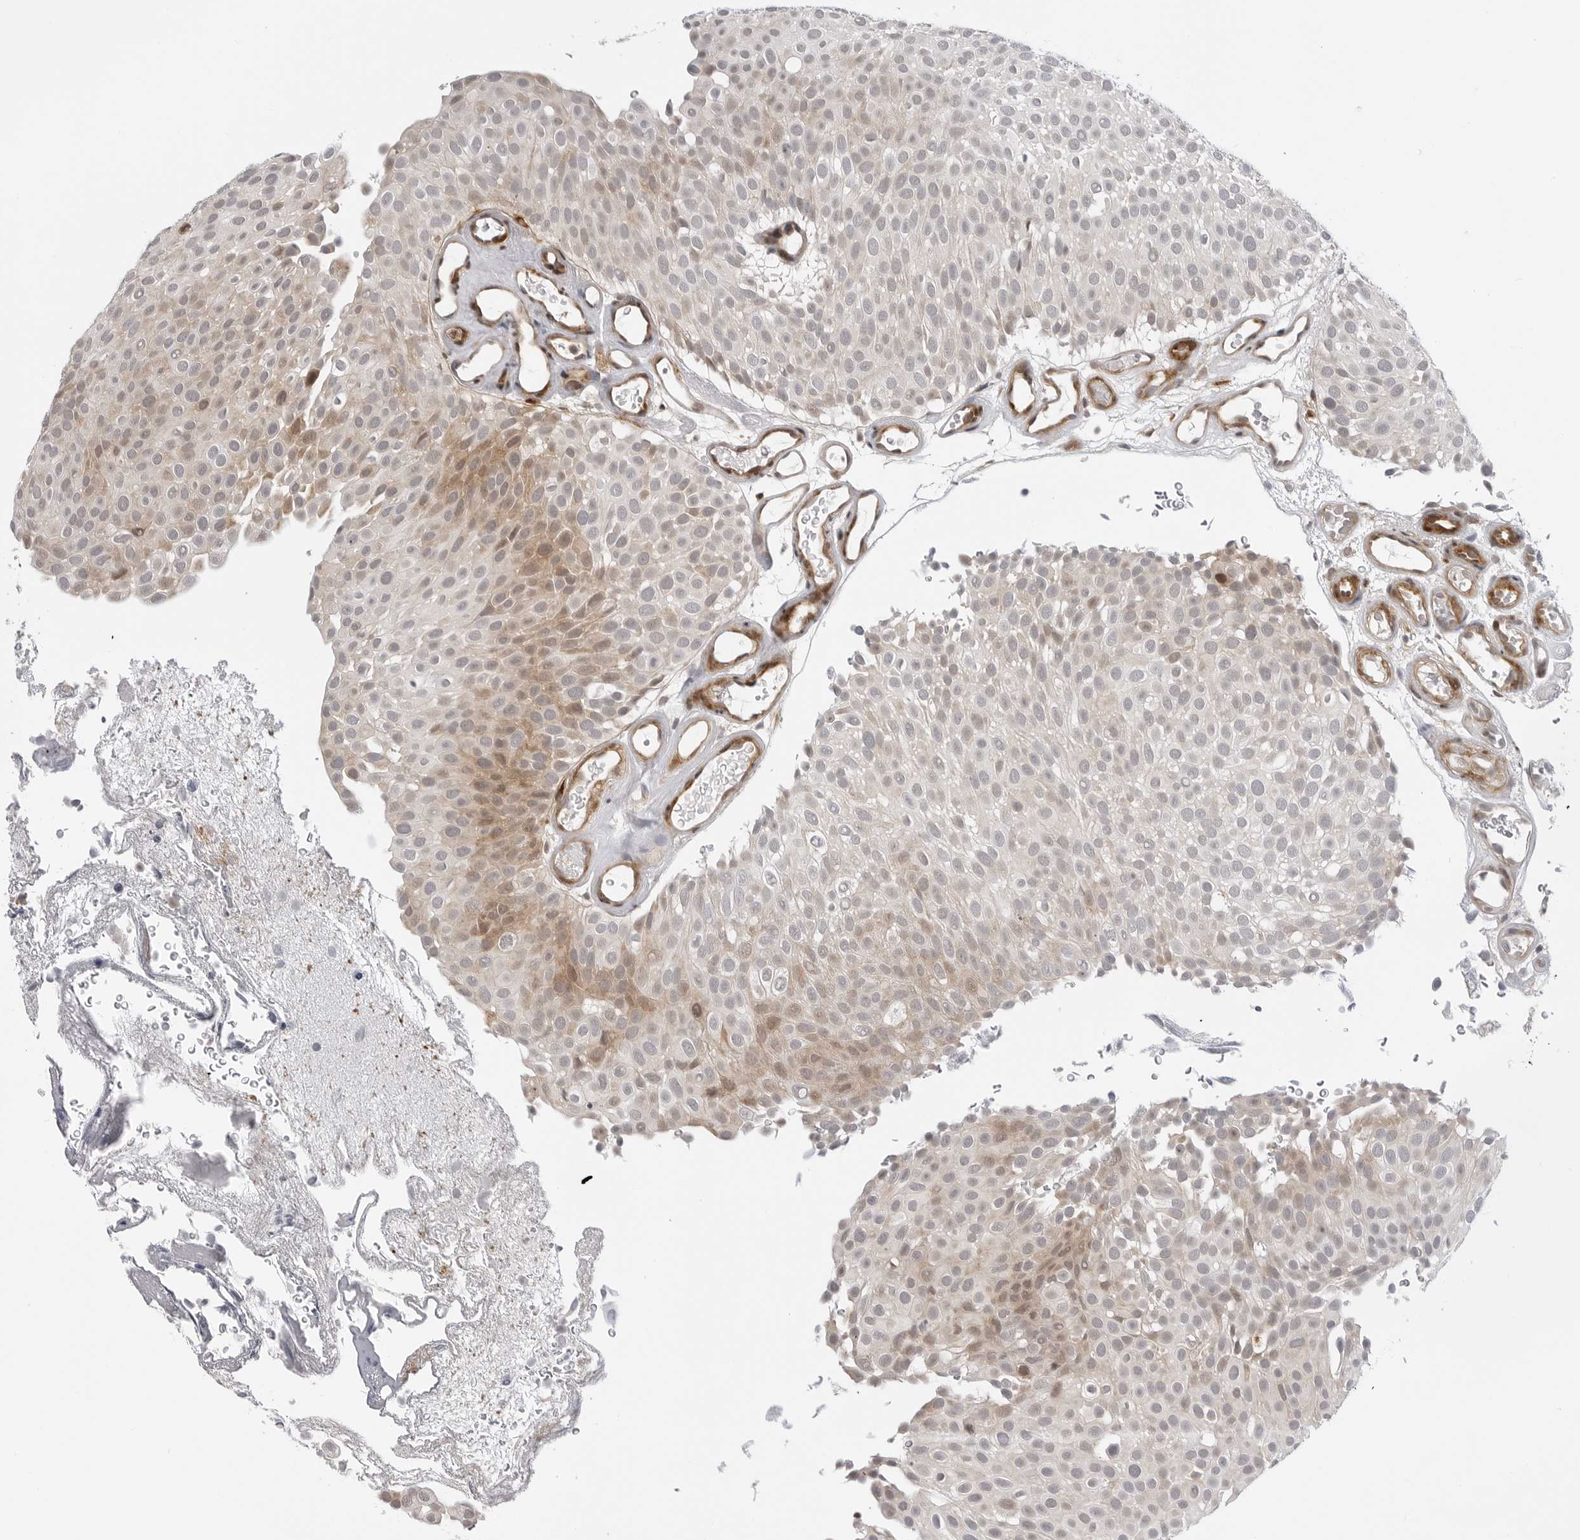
{"staining": {"intensity": "moderate", "quantity": "<25%", "location": "cytoplasmic/membranous"}, "tissue": "urothelial cancer", "cell_type": "Tumor cells", "image_type": "cancer", "snomed": [{"axis": "morphology", "description": "Urothelial carcinoma, Low grade"}, {"axis": "topography", "description": "Urinary bladder"}], "caption": "Immunohistochemical staining of low-grade urothelial carcinoma shows low levels of moderate cytoplasmic/membranous protein positivity in approximately <25% of tumor cells.", "gene": "ADAMTS5", "patient": {"sex": "male", "age": 78}}